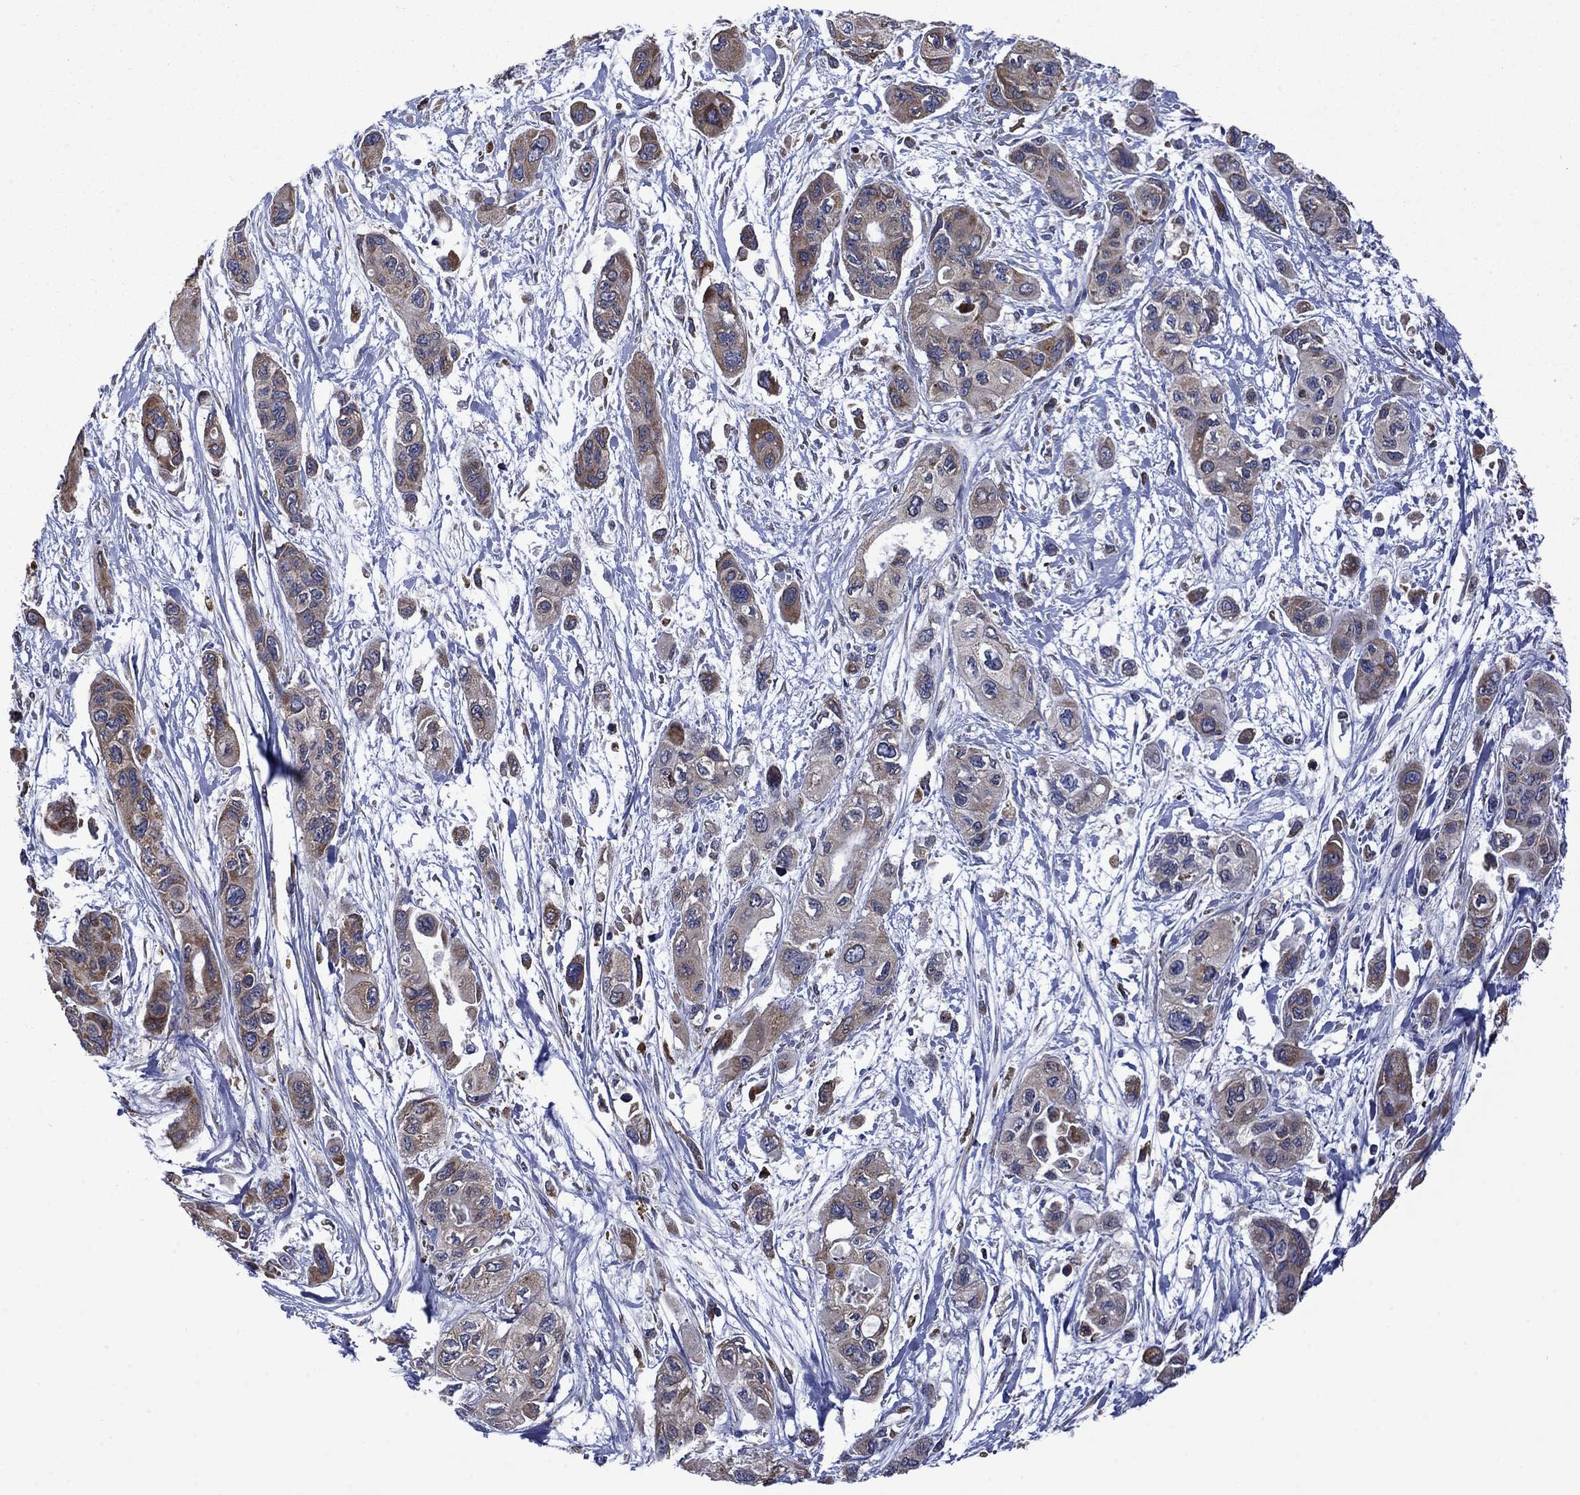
{"staining": {"intensity": "moderate", "quantity": "<25%", "location": "cytoplasmic/membranous"}, "tissue": "pancreatic cancer", "cell_type": "Tumor cells", "image_type": "cancer", "snomed": [{"axis": "morphology", "description": "Adenocarcinoma, NOS"}, {"axis": "topography", "description": "Pancreas"}], "caption": "Brown immunohistochemical staining in pancreatic cancer (adenocarcinoma) reveals moderate cytoplasmic/membranous positivity in about <25% of tumor cells. The staining was performed using DAB (3,3'-diaminobenzidine) to visualize the protein expression in brown, while the nuclei were stained in blue with hematoxylin (Magnification: 20x).", "gene": "FURIN", "patient": {"sex": "female", "age": 47}}